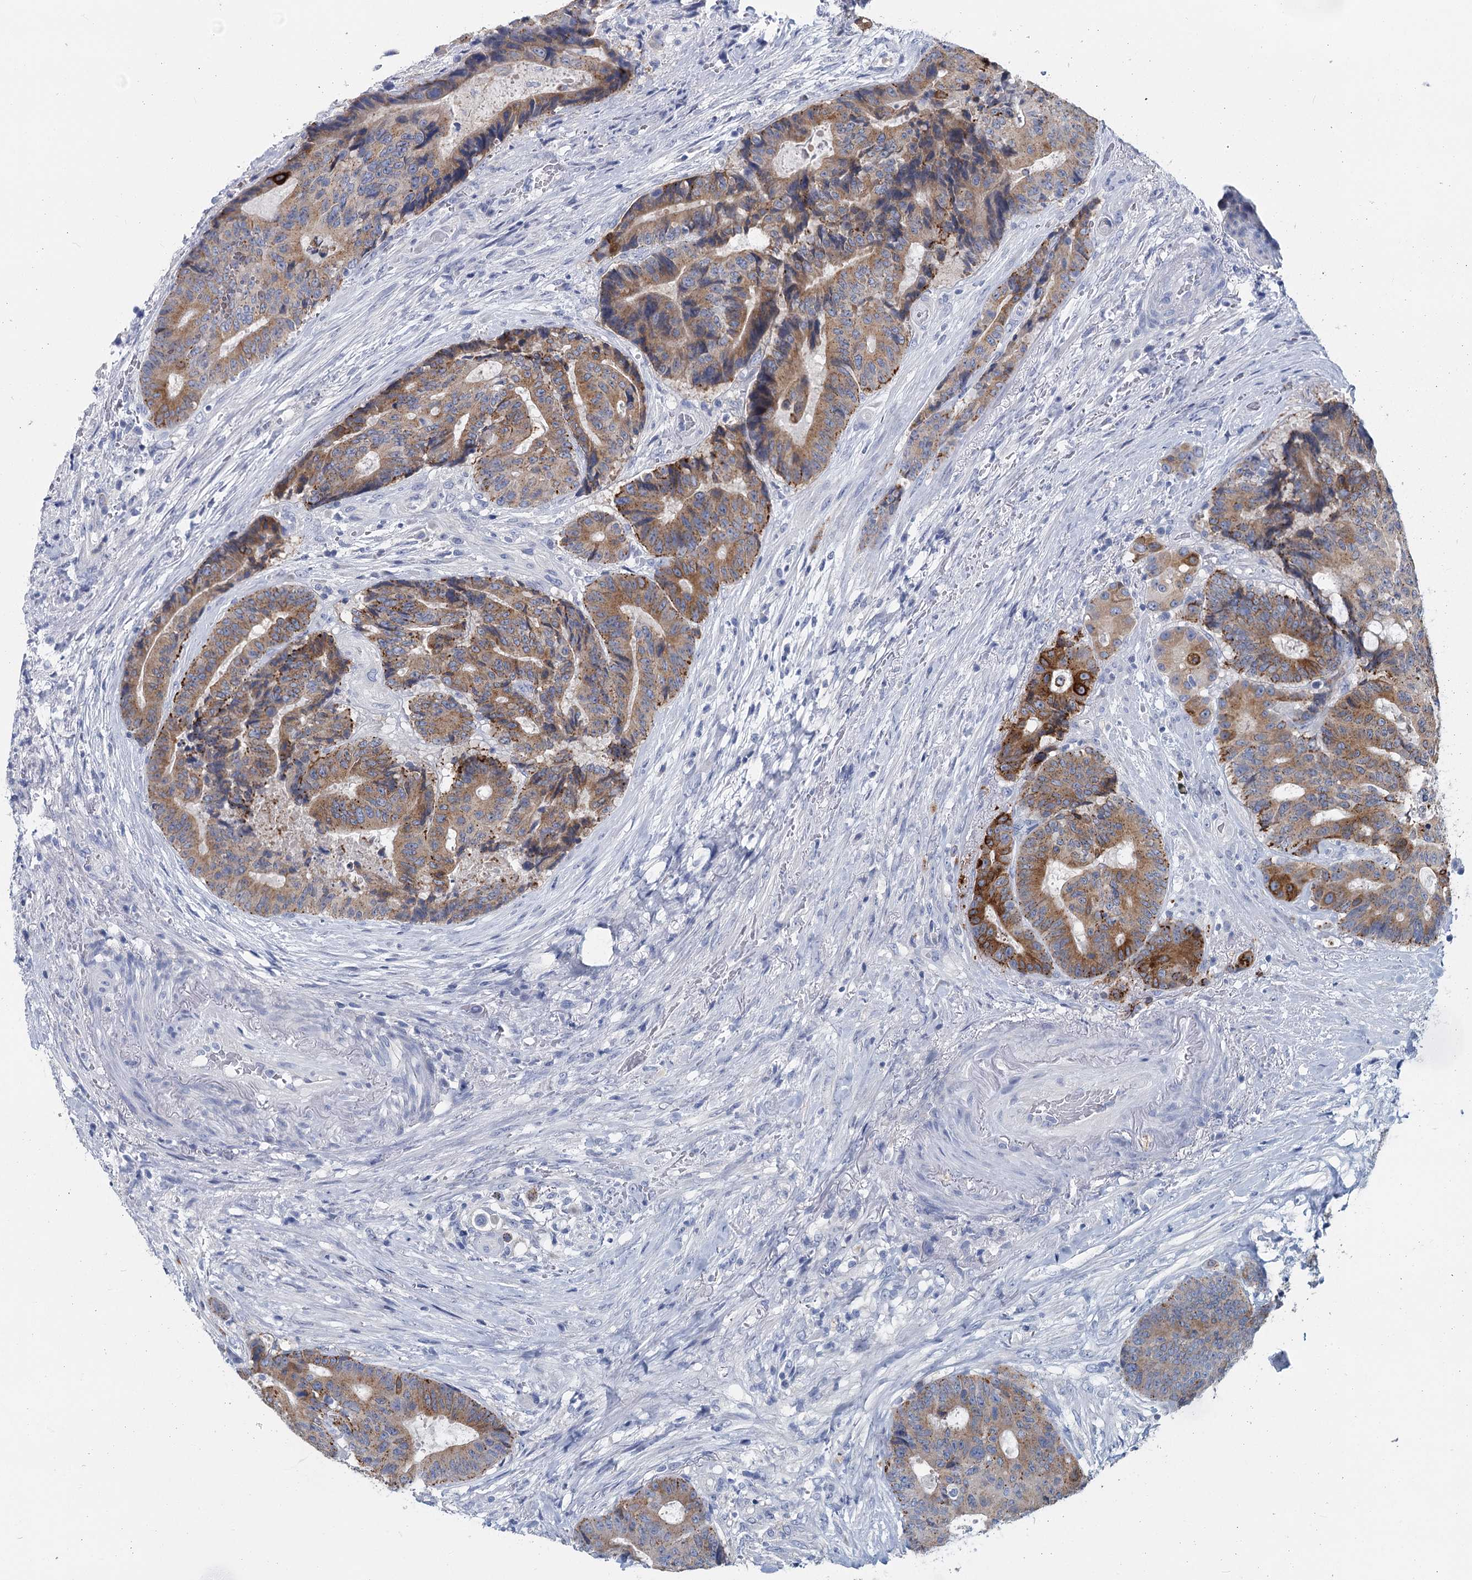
{"staining": {"intensity": "moderate", "quantity": ">75%", "location": "cytoplasmic/membranous"}, "tissue": "colorectal cancer", "cell_type": "Tumor cells", "image_type": "cancer", "snomed": [{"axis": "morphology", "description": "Adenocarcinoma, NOS"}, {"axis": "topography", "description": "Rectum"}], "caption": "Approximately >75% of tumor cells in human colorectal cancer (adenocarcinoma) reveal moderate cytoplasmic/membranous protein expression as visualized by brown immunohistochemical staining.", "gene": "METTL7B", "patient": {"sex": "male", "age": 69}}